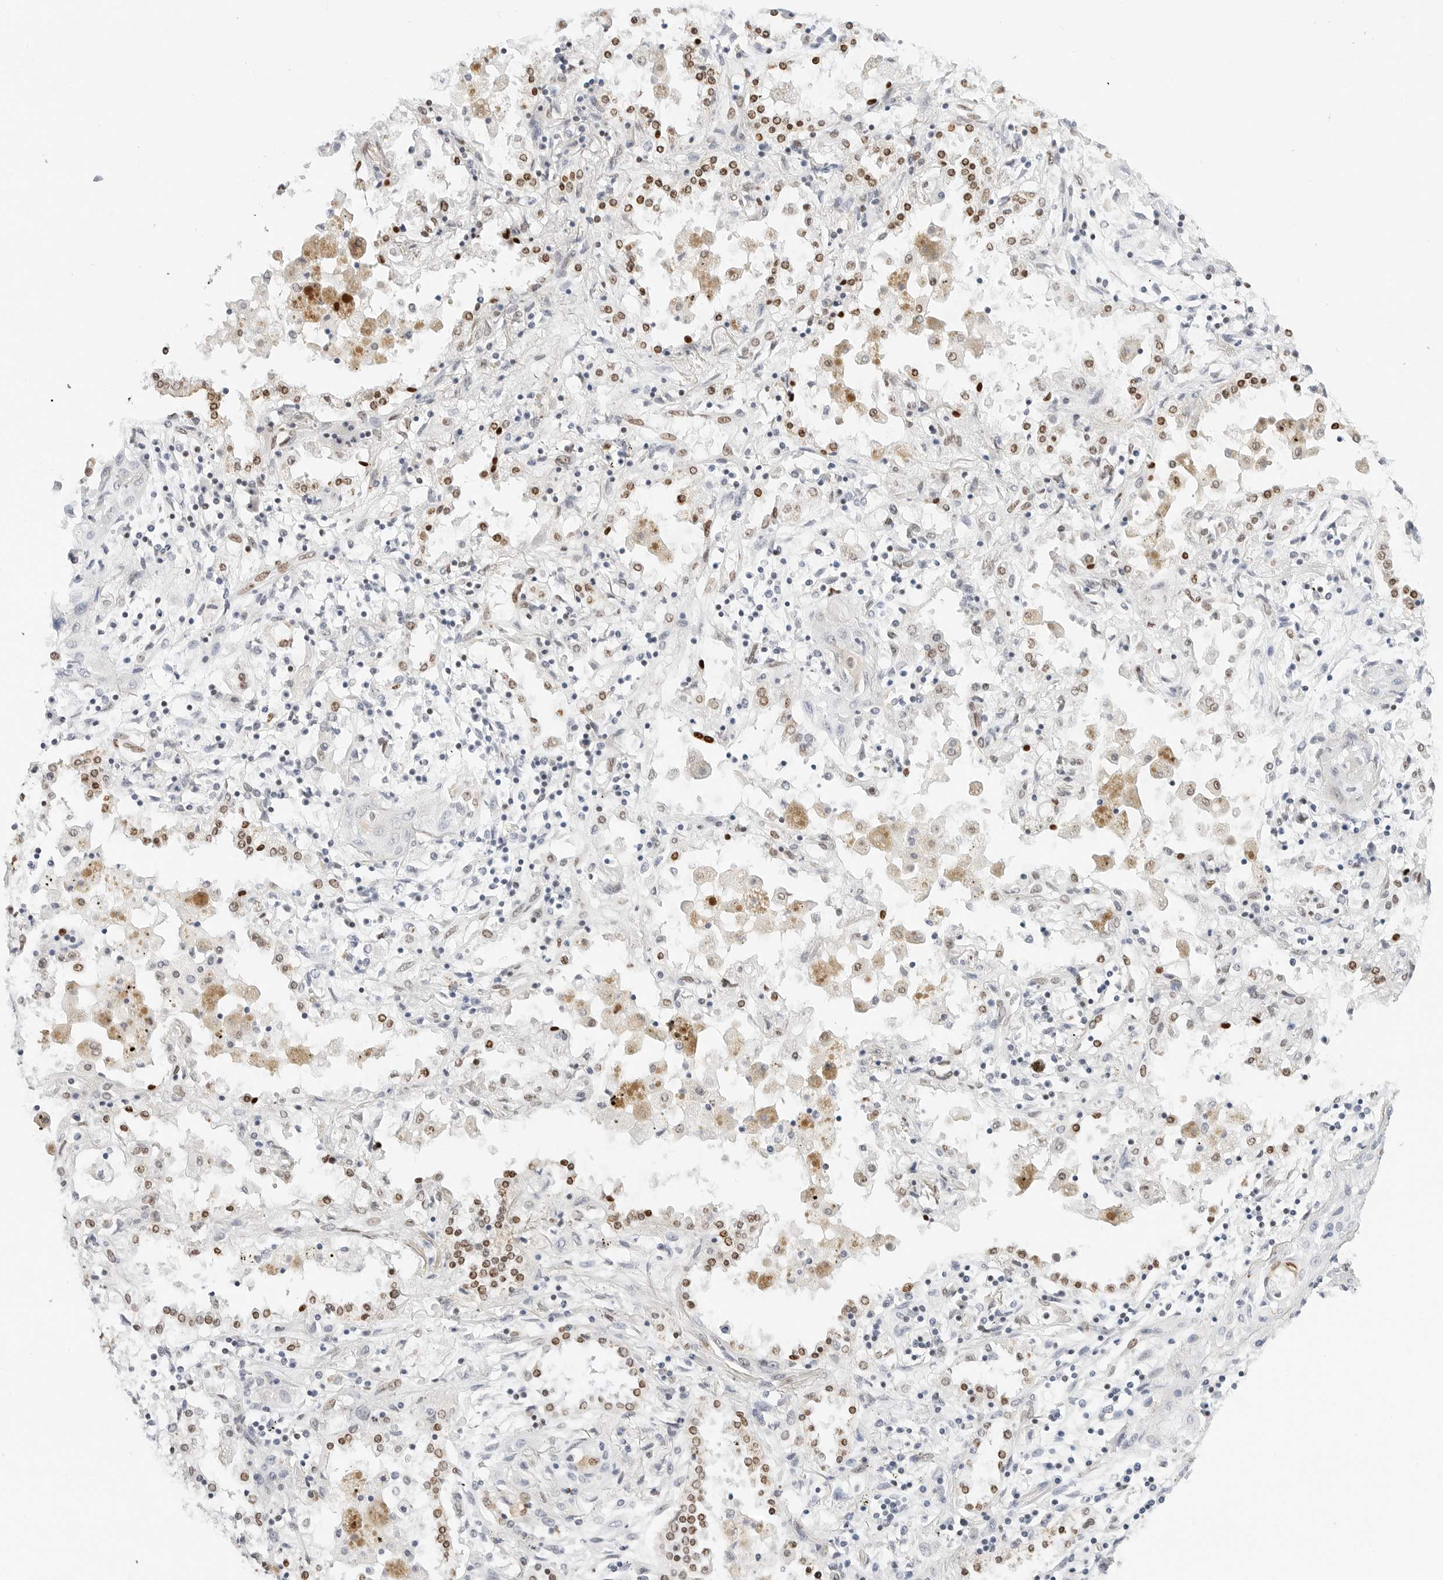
{"staining": {"intensity": "weak", "quantity": "<25%", "location": "nuclear"}, "tissue": "lung cancer", "cell_type": "Tumor cells", "image_type": "cancer", "snomed": [{"axis": "morphology", "description": "Squamous cell carcinoma, NOS"}, {"axis": "topography", "description": "Lung"}], "caption": "Protein analysis of lung cancer (squamous cell carcinoma) displays no significant expression in tumor cells.", "gene": "SPIDR", "patient": {"sex": "female", "age": 47}}